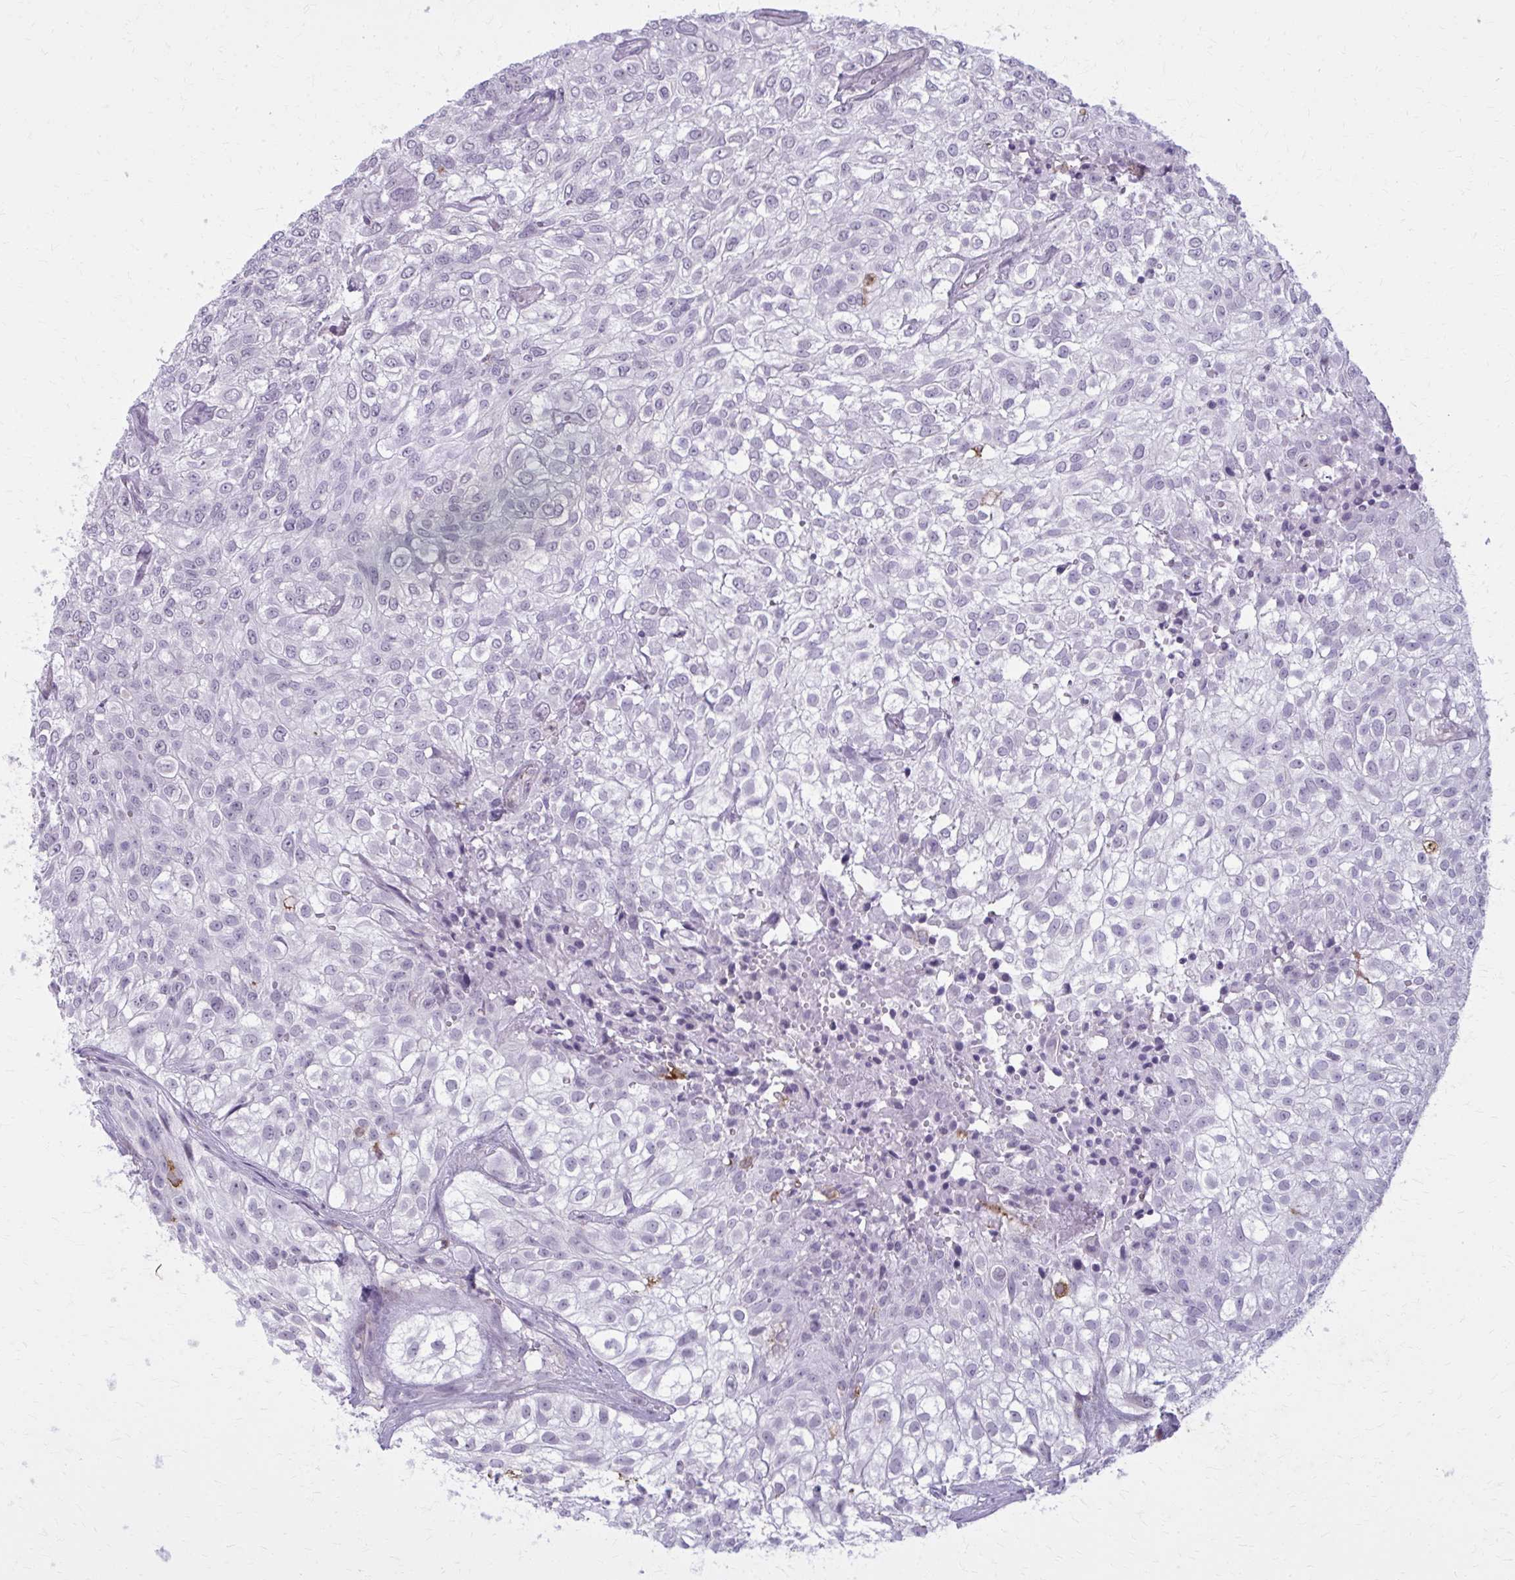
{"staining": {"intensity": "negative", "quantity": "none", "location": "none"}, "tissue": "urothelial cancer", "cell_type": "Tumor cells", "image_type": "cancer", "snomed": [{"axis": "morphology", "description": "Urothelial carcinoma, High grade"}, {"axis": "topography", "description": "Urinary bladder"}], "caption": "DAB (3,3'-diaminobenzidine) immunohistochemical staining of human high-grade urothelial carcinoma reveals no significant staining in tumor cells. The staining was performed using DAB (3,3'-diaminobenzidine) to visualize the protein expression in brown, while the nuclei were stained in blue with hematoxylin (Magnification: 20x).", "gene": "CARD9", "patient": {"sex": "male", "age": 56}}